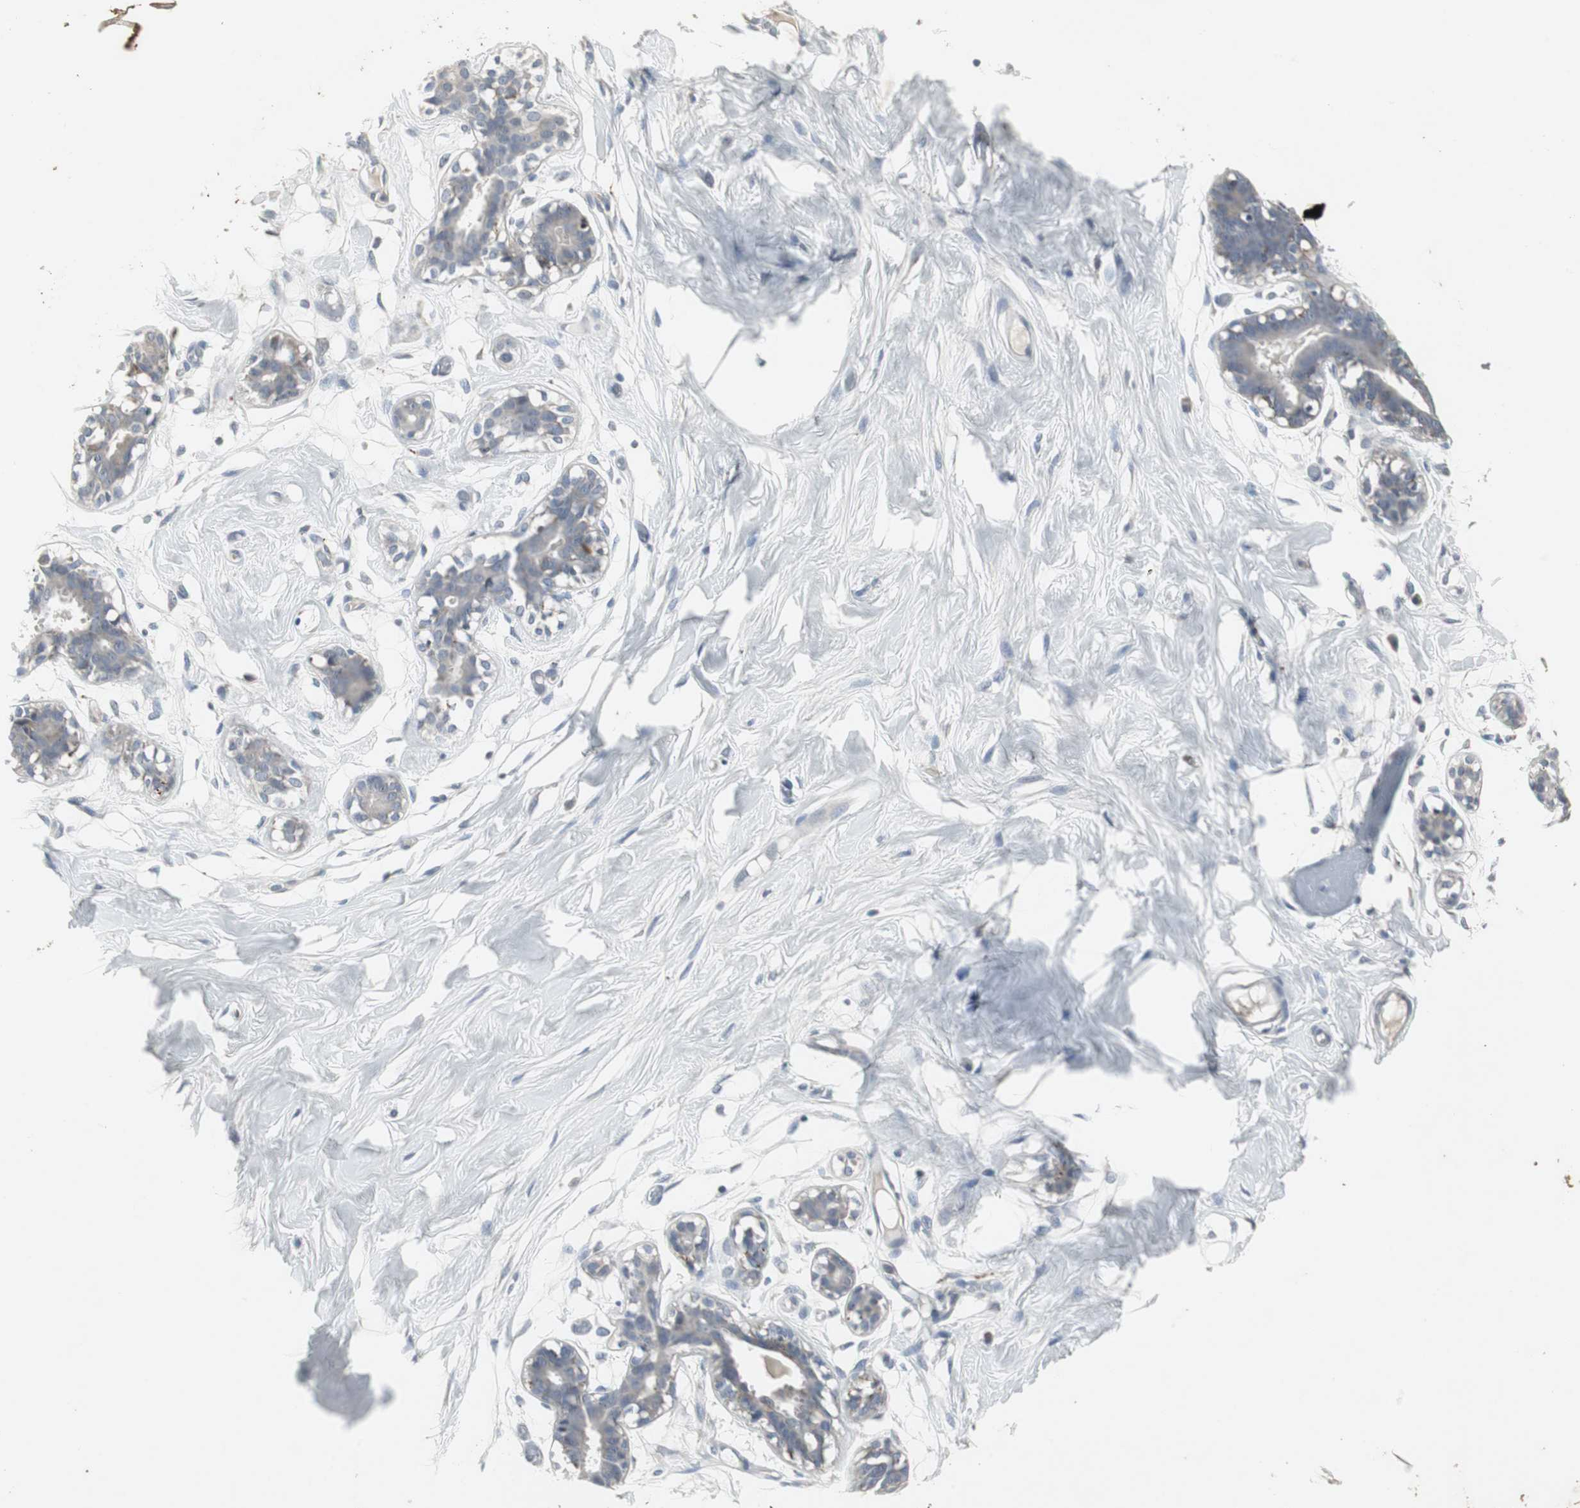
{"staining": {"intensity": "negative", "quantity": "none", "location": "none"}, "tissue": "breast", "cell_type": "Adipocytes", "image_type": "normal", "snomed": [{"axis": "morphology", "description": "Normal tissue, NOS"}, {"axis": "topography", "description": "Breast"}, {"axis": "topography", "description": "Adipose tissue"}], "caption": "Immunohistochemistry micrograph of benign breast: human breast stained with DAB shows no significant protein positivity in adipocytes.", "gene": "NLGN1", "patient": {"sex": "female", "age": 25}}